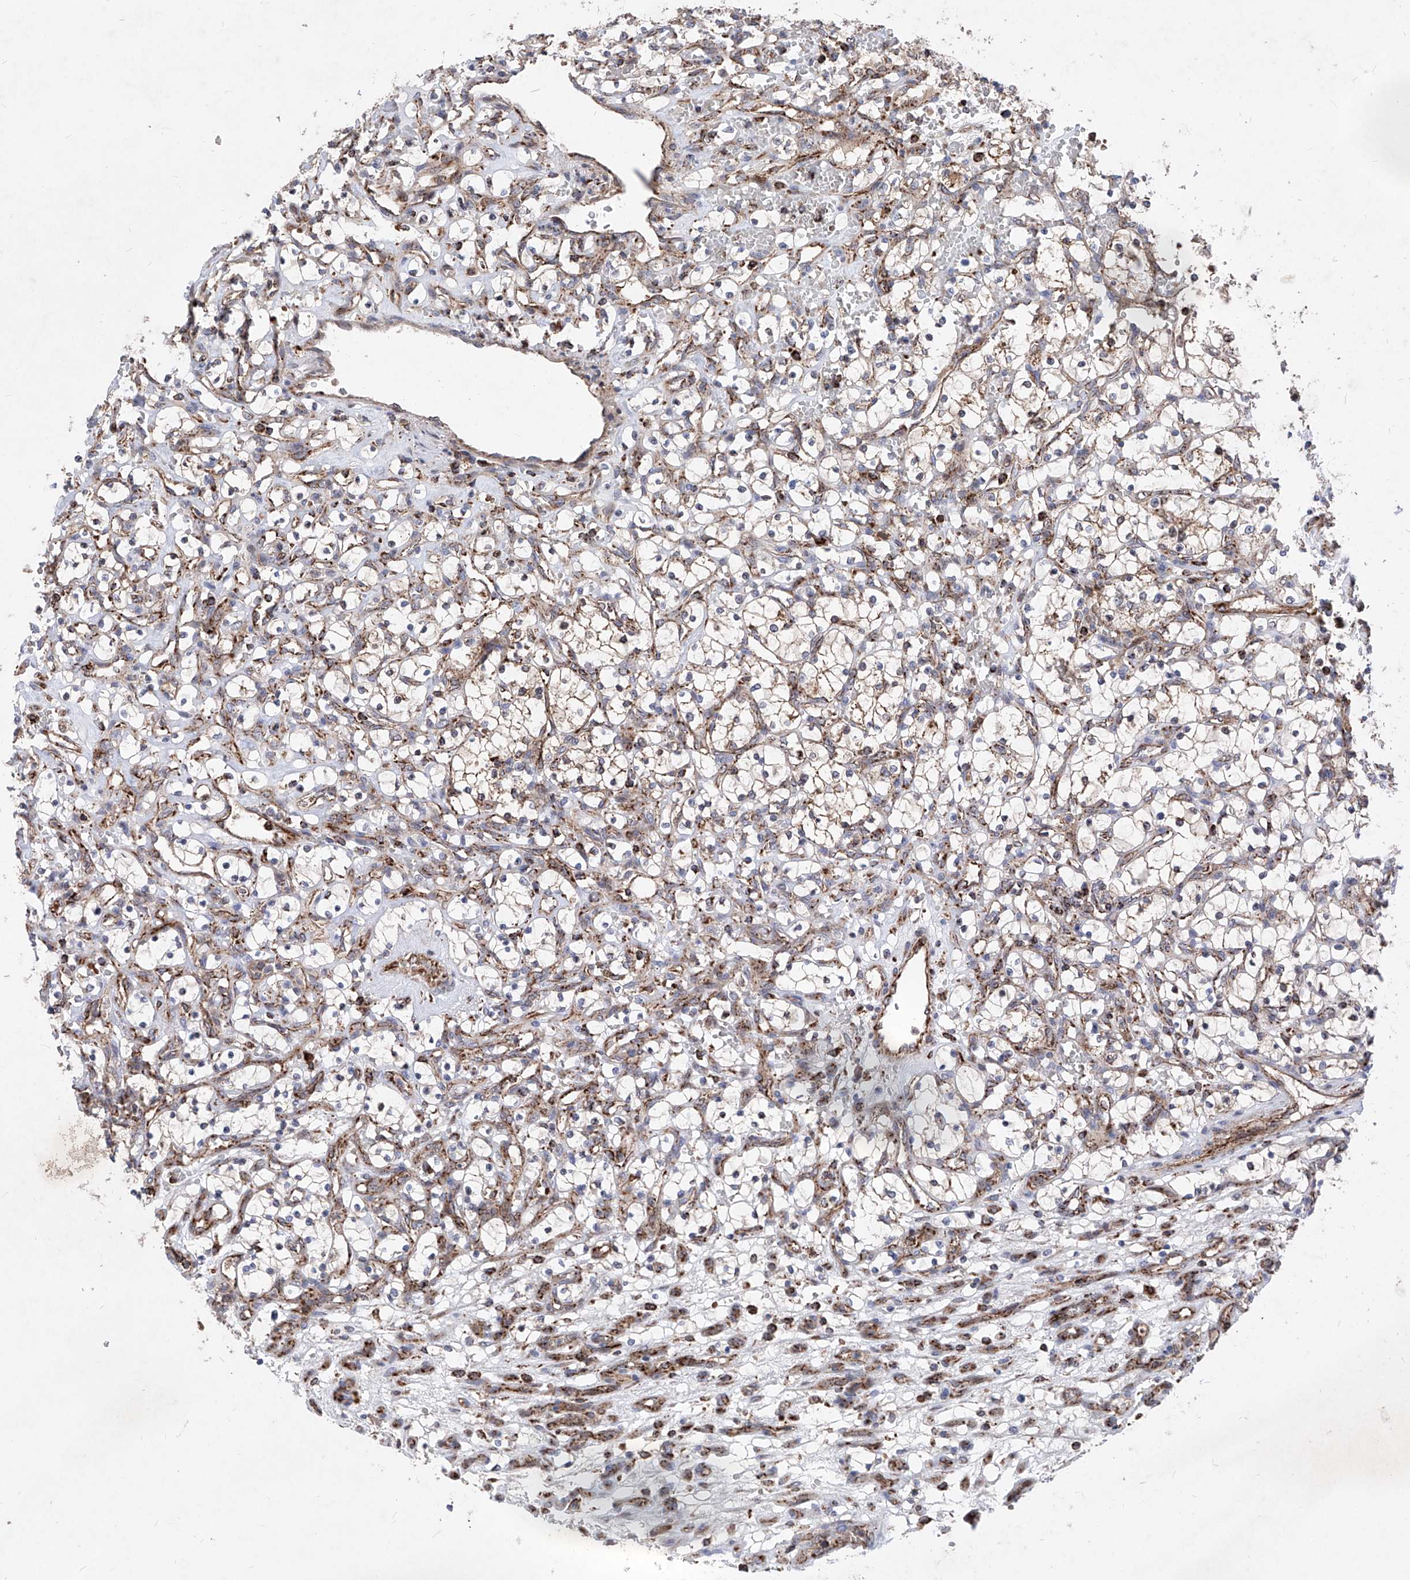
{"staining": {"intensity": "weak", "quantity": ">75%", "location": "cytoplasmic/membranous"}, "tissue": "renal cancer", "cell_type": "Tumor cells", "image_type": "cancer", "snomed": [{"axis": "morphology", "description": "Adenocarcinoma, NOS"}, {"axis": "topography", "description": "Kidney"}], "caption": "Adenocarcinoma (renal) stained with a protein marker demonstrates weak staining in tumor cells.", "gene": "SEMA6A", "patient": {"sex": "female", "age": 69}}